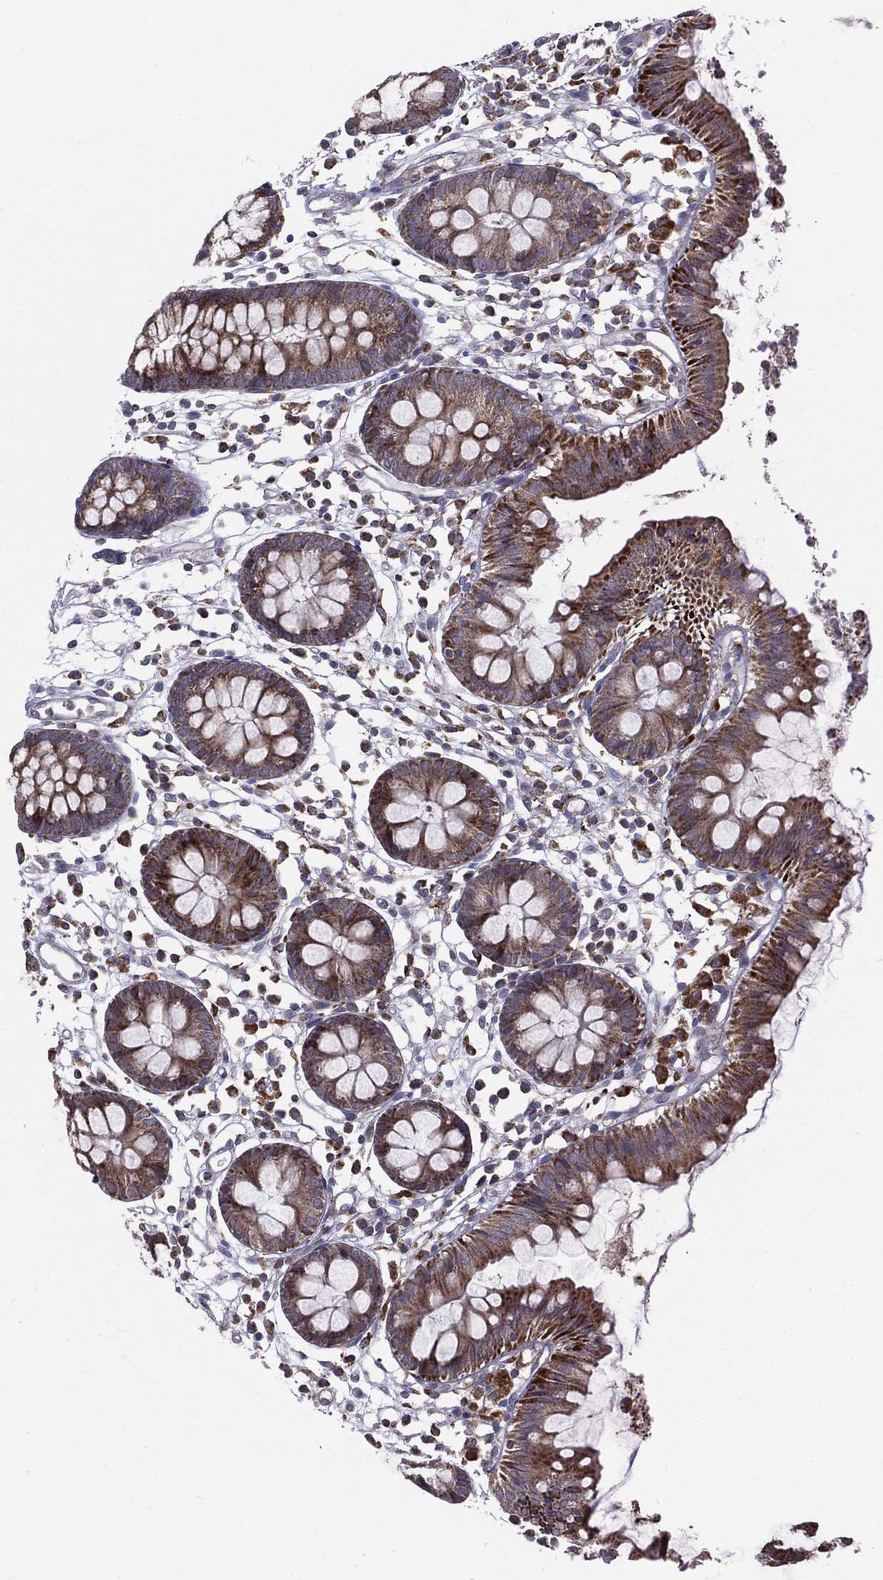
{"staining": {"intensity": "negative", "quantity": "none", "location": "none"}, "tissue": "colon", "cell_type": "Endothelial cells", "image_type": "normal", "snomed": [{"axis": "morphology", "description": "Normal tissue, NOS"}, {"axis": "topography", "description": "Colon"}], "caption": "An immunohistochemistry (IHC) image of unremarkable colon is shown. There is no staining in endothelial cells of colon. (Brightfield microscopy of DAB (3,3'-diaminobenzidine) IHC at high magnification).", "gene": "STARD3", "patient": {"sex": "female", "age": 84}}